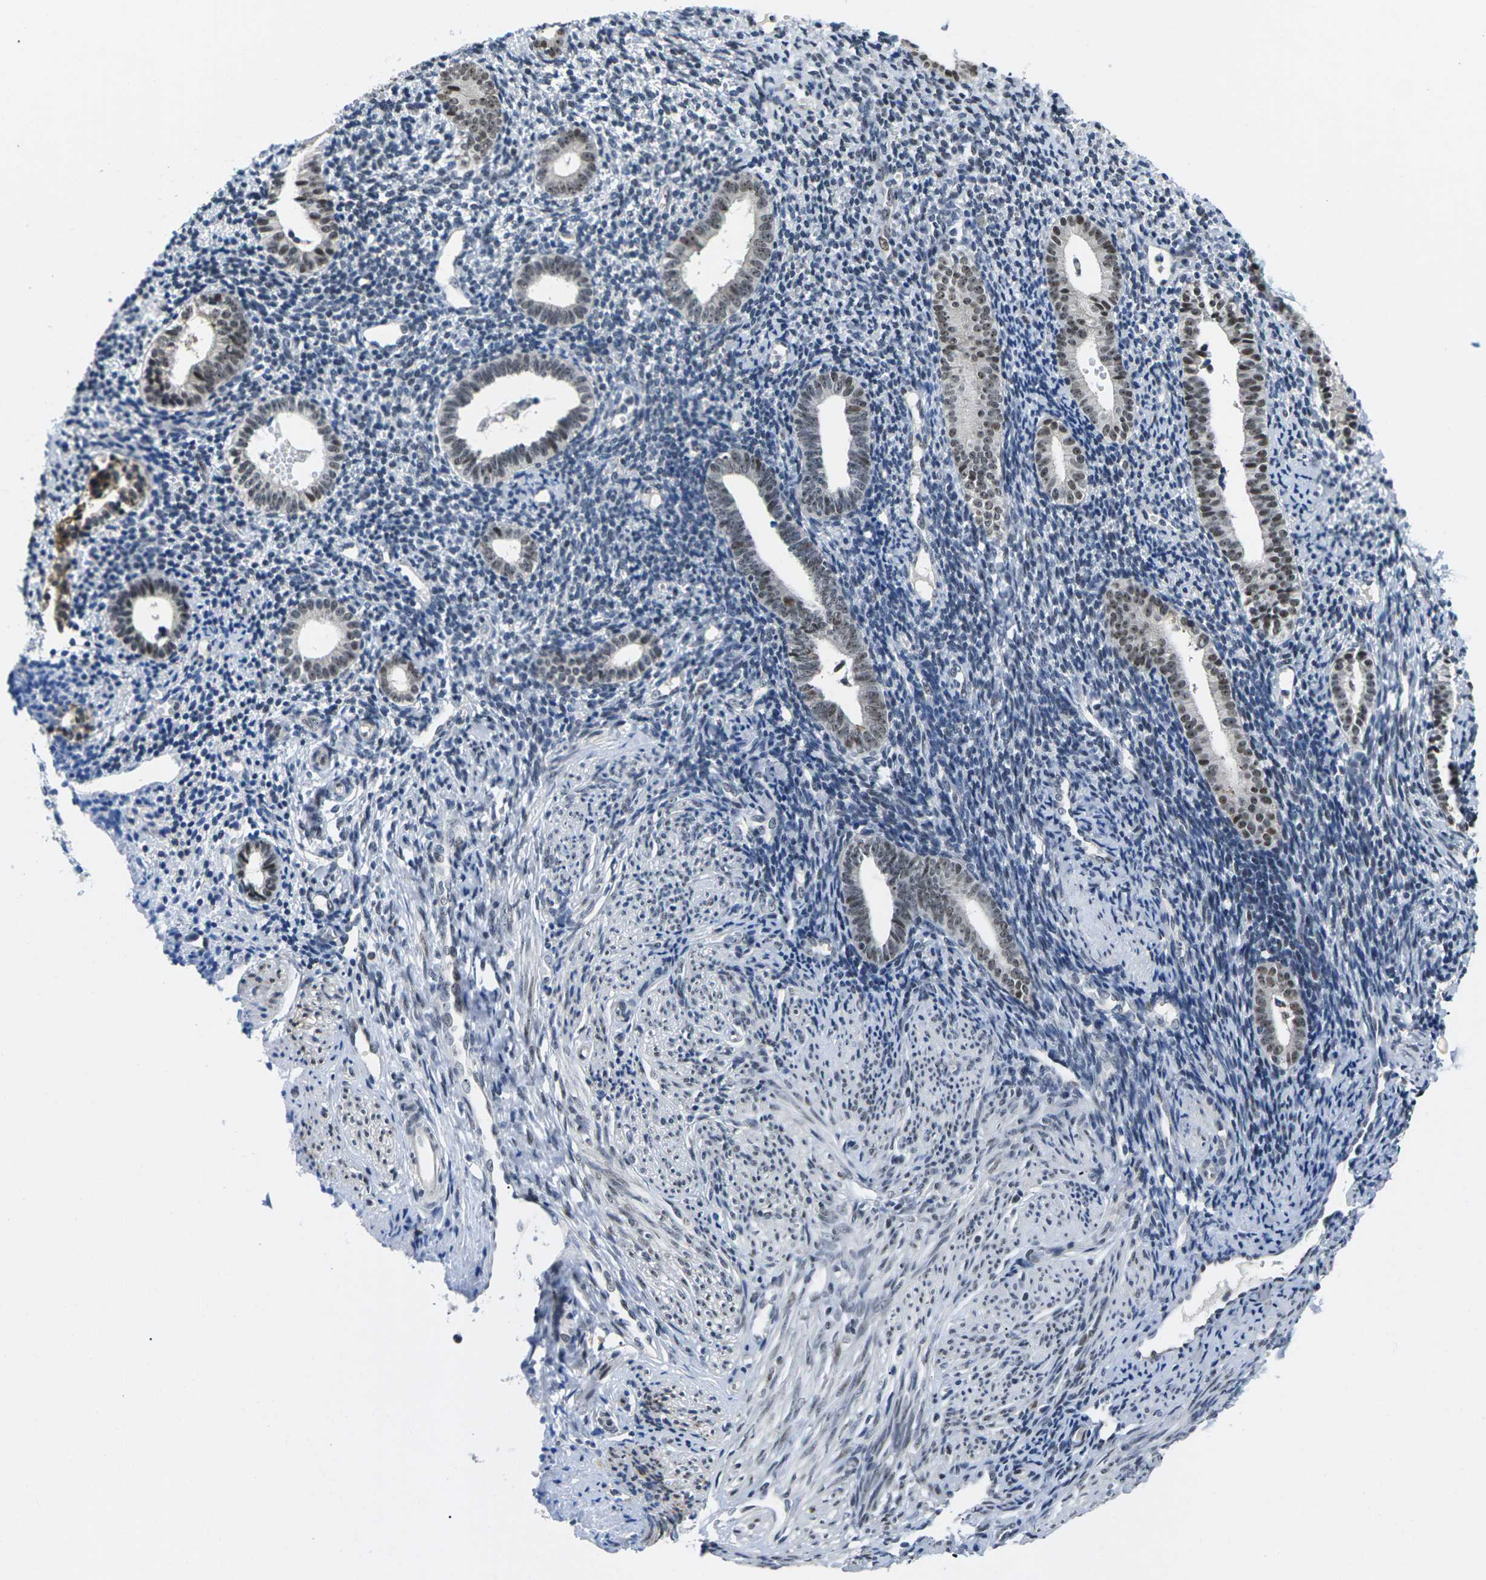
{"staining": {"intensity": "negative", "quantity": "none", "location": "none"}, "tissue": "endometrium", "cell_type": "Cells in endometrial stroma", "image_type": "normal", "snomed": [{"axis": "morphology", "description": "Normal tissue, NOS"}, {"axis": "topography", "description": "Endometrium"}], "caption": "There is no significant positivity in cells in endometrial stroma of endometrium.", "gene": "NSRP1", "patient": {"sex": "female", "age": 50}}